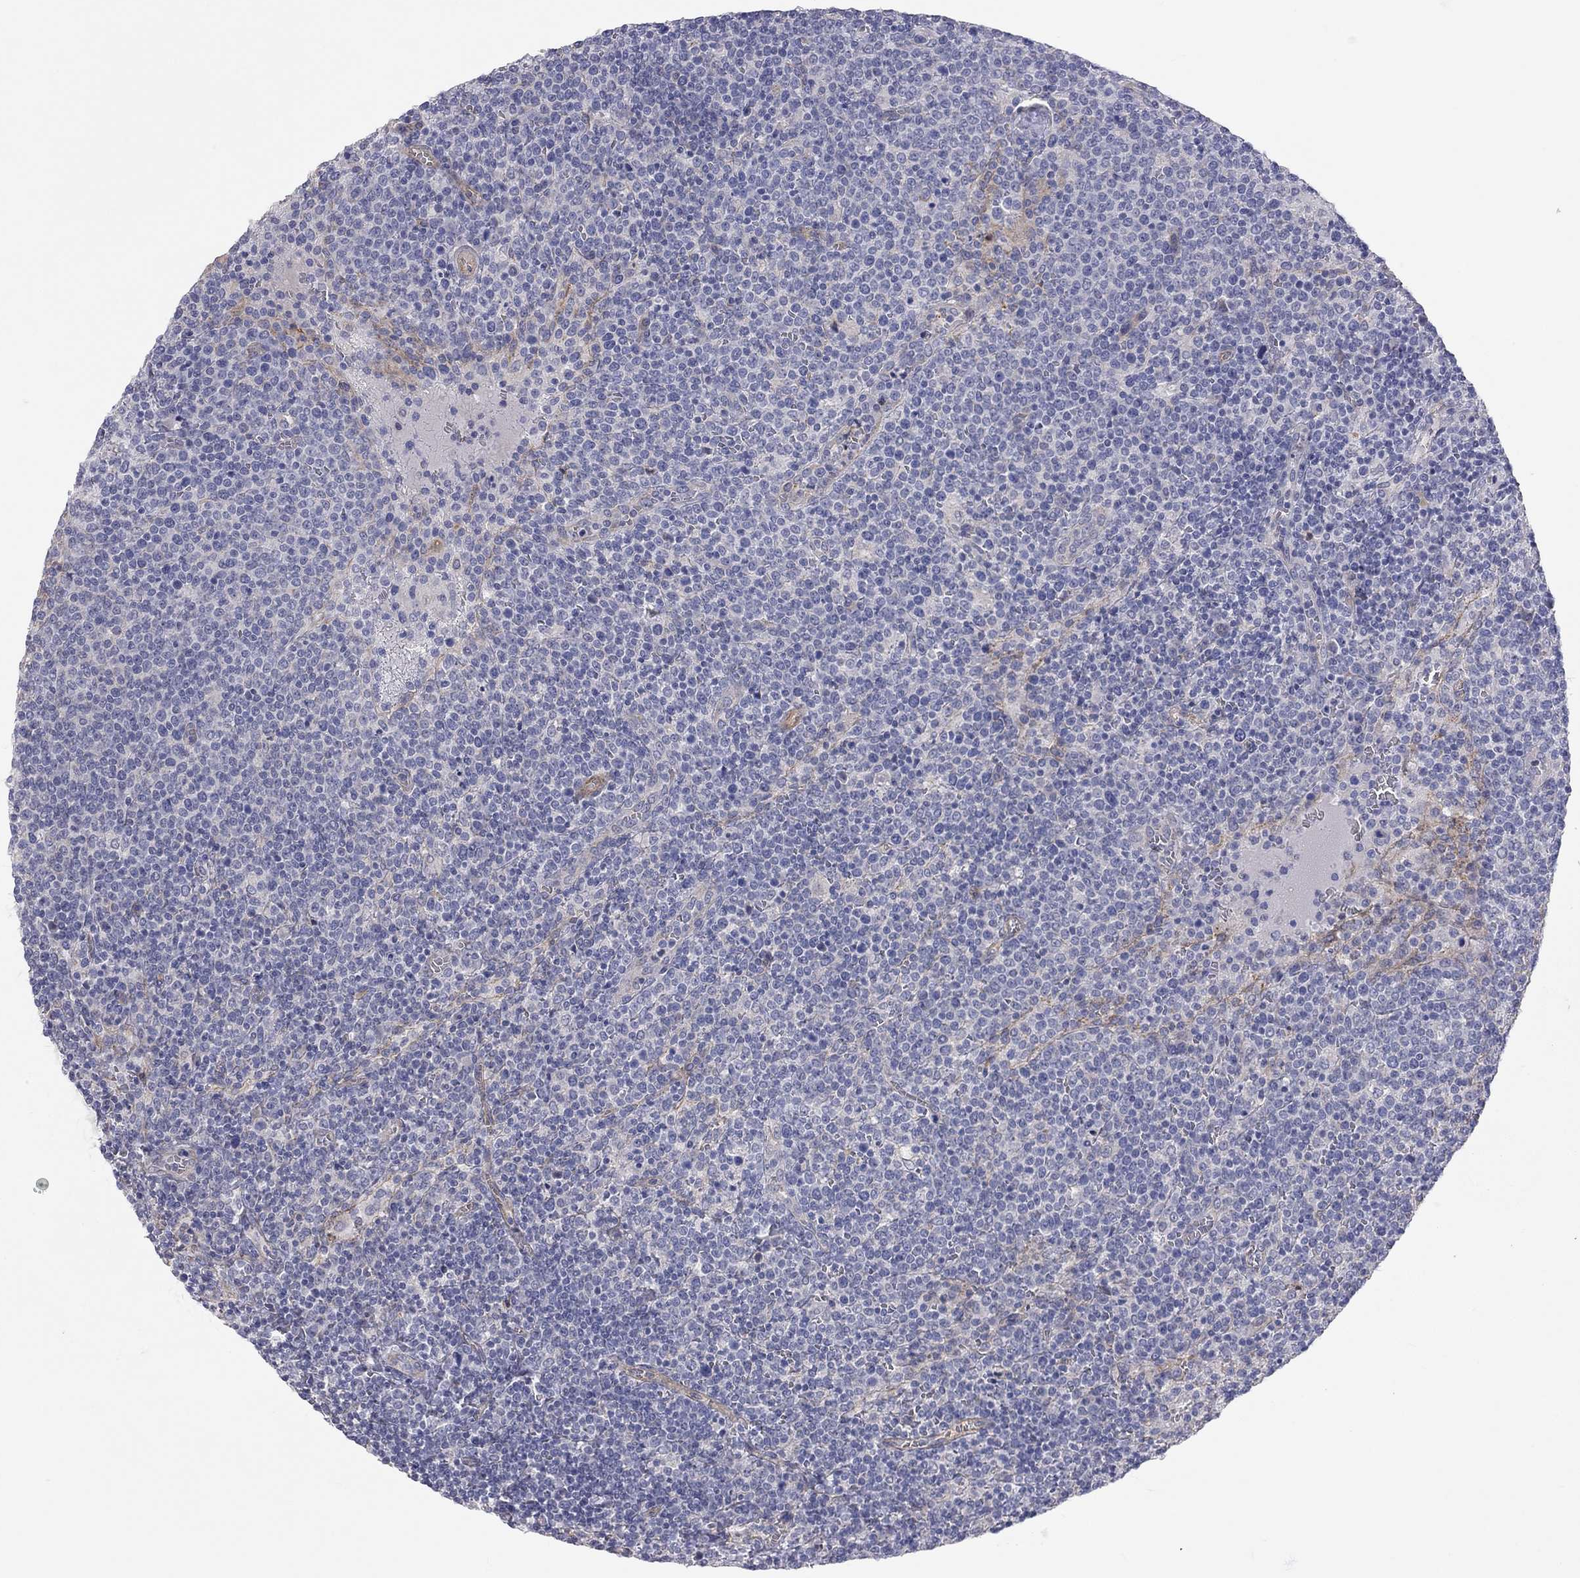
{"staining": {"intensity": "negative", "quantity": "none", "location": "none"}, "tissue": "lymphoma", "cell_type": "Tumor cells", "image_type": "cancer", "snomed": [{"axis": "morphology", "description": "Malignant lymphoma, non-Hodgkin's type, High grade"}, {"axis": "topography", "description": "Lymph node"}], "caption": "IHC histopathology image of neoplastic tissue: human lymphoma stained with DAB (3,3'-diaminobenzidine) displays no significant protein expression in tumor cells. (DAB immunohistochemistry visualized using brightfield microscopy, high magnification).", "gene": "GPRC5B", "patient": {"sex": "male", "age": 61}}